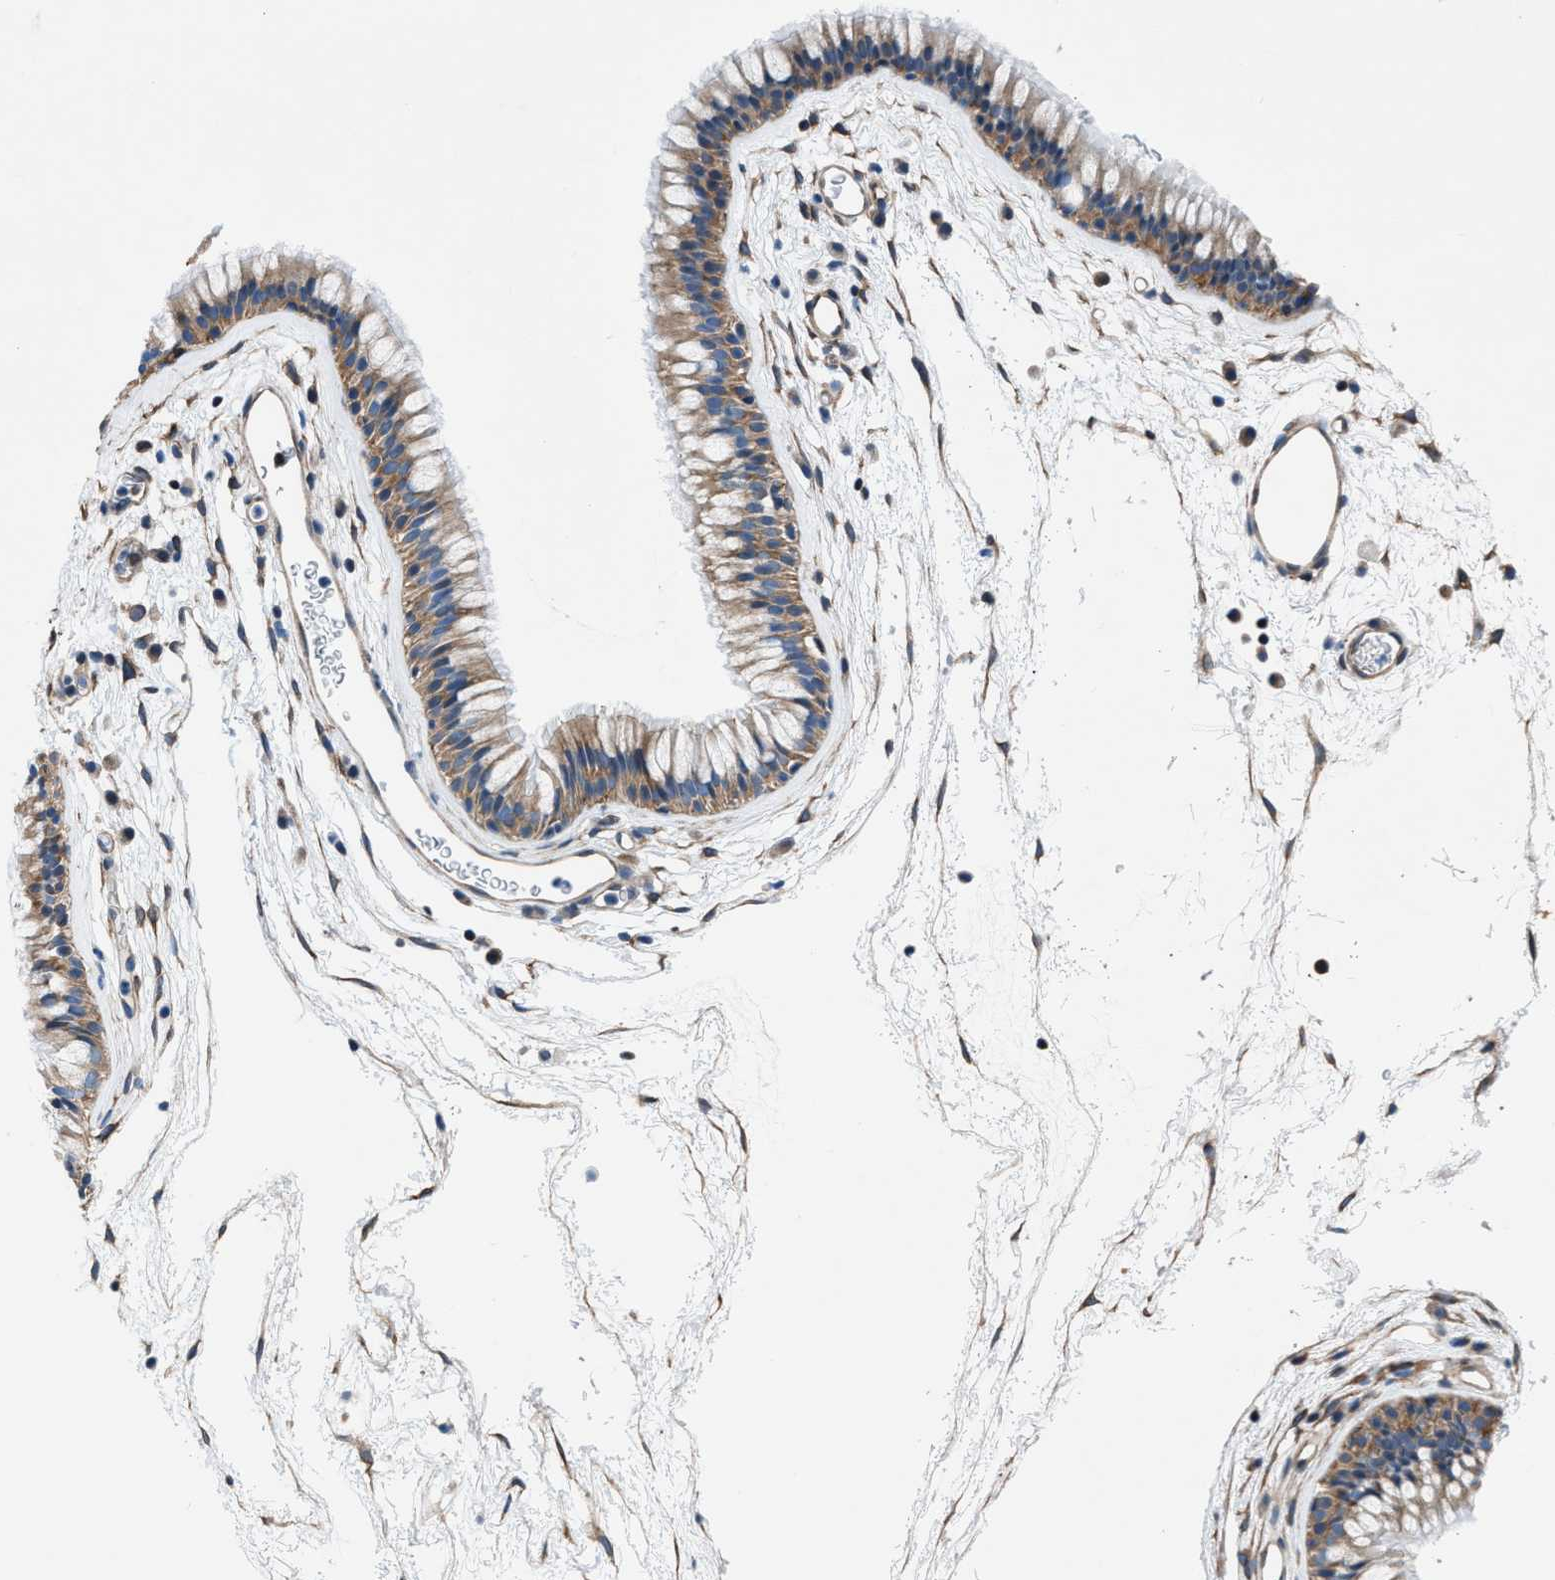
{"staining": {"intensity": "moderate", "quantity": ">75%", "location": "cytoplasmic/membranous"}, "tissue": "nasopharynx", "cell_type": "Respiratory epithelial cells", "image_type": "normal", "snomed": [{"axis": "morphology", "description": "Normal tissue, NOS"}, {"axis": "morphology", "description": "Inflammation, NOS"}, {"axis": "topography", "description": "Nasopharynx"}], "caption": "Immunohistochemical staining of benign nasopharynx exhibits moderate cytoplasmic/membranous protein expression in about >75% of respiratory epithelial cells. (DAB (3,3'-diaminobenzidine) IHC, brown staining for protein, blue staining for nuclei).", "gene": "DMAC1", "patient": {"sex": "male", "age": 48}}